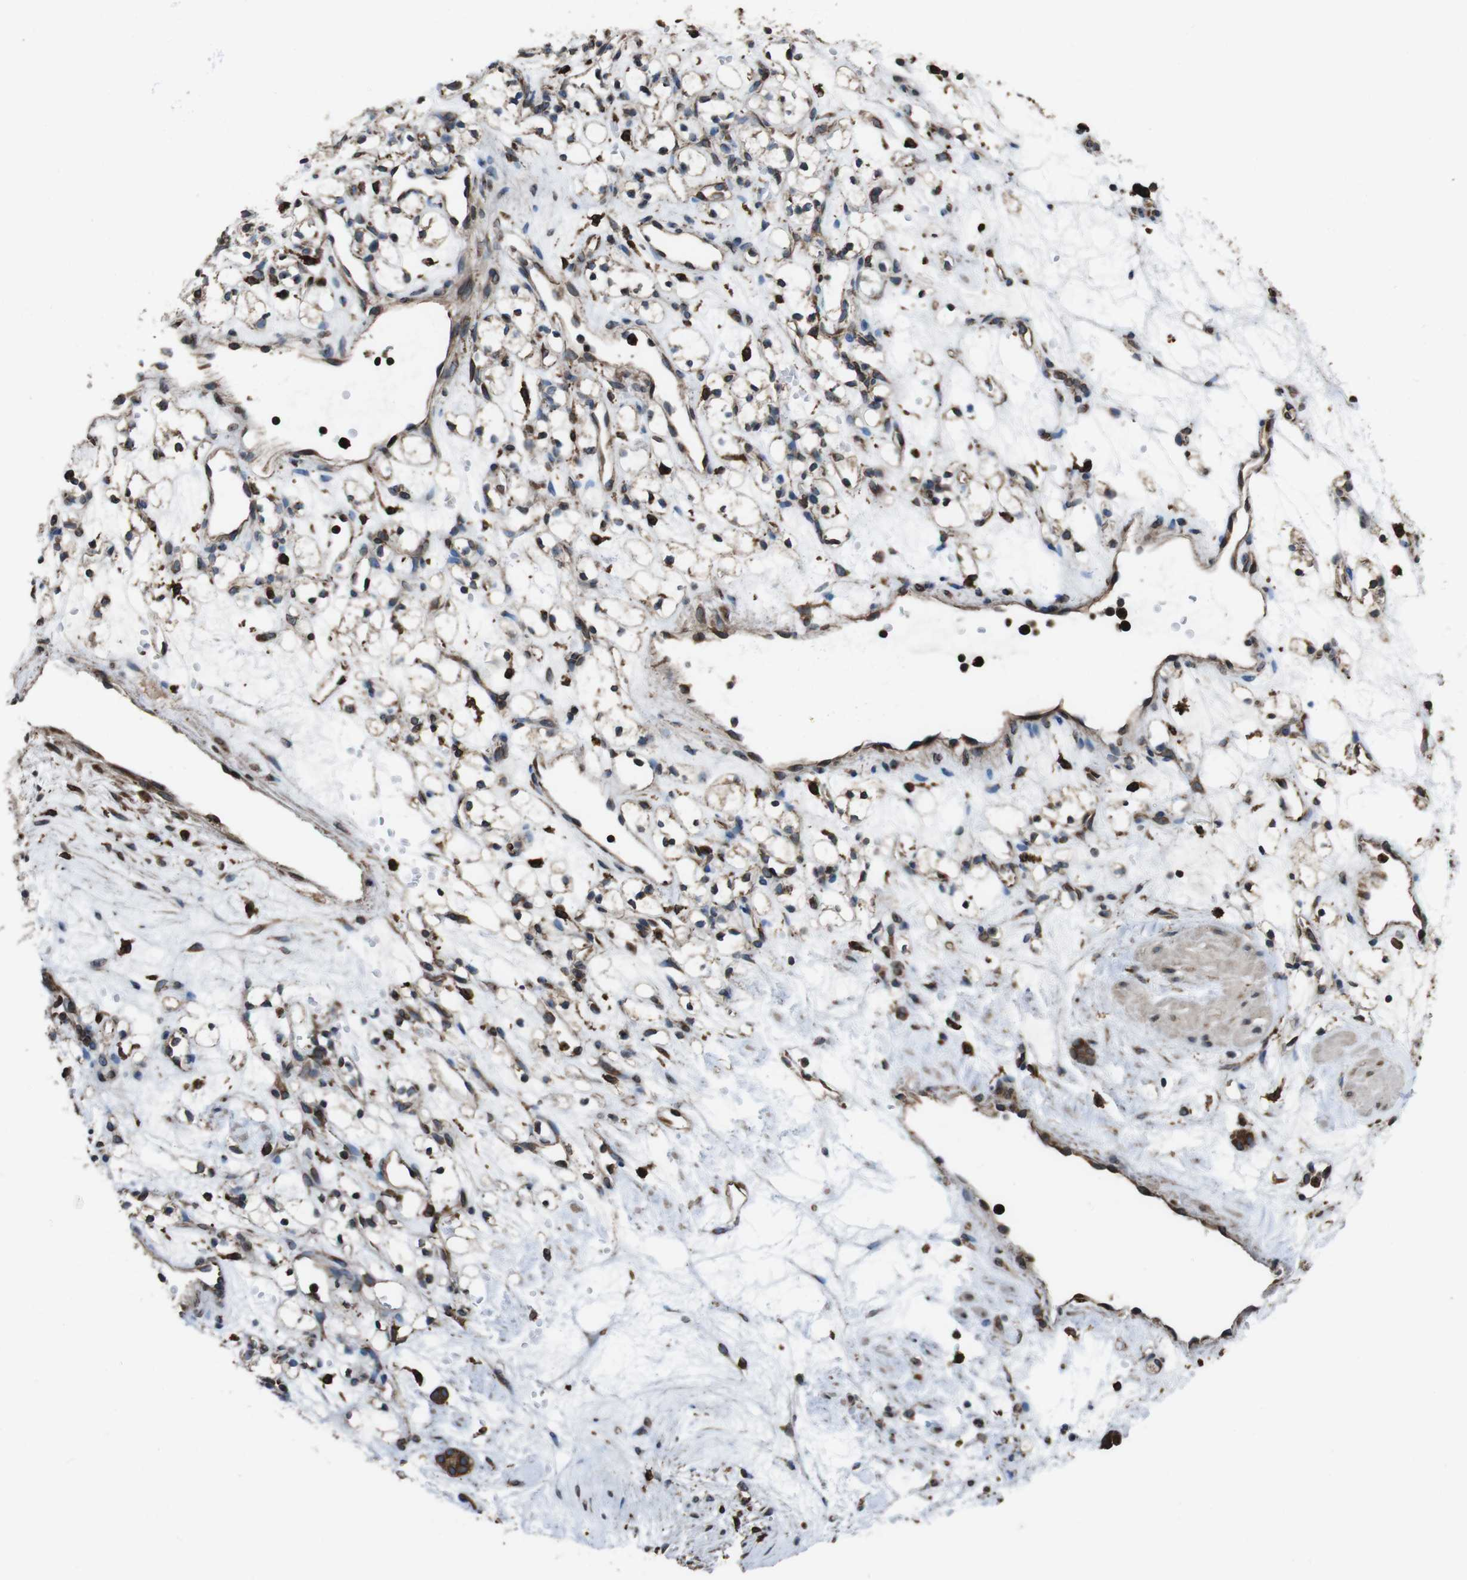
{"staining": {"intensity": "moderate", "quantity": "25%-75%", "location": "nuclear"}, "tissue": "renal cancer", "cell_type": "Tumor cells", "image_type": "cancer", "snomed": [{"axis": "morphology", "description": "Adenocarcinoma, NOS"}, {"axis": "topography", "description": "Kidney"}], "caption": "The immunohistochemical stain highlights moderate nuclear positivity in tumor cells of renal cancer tissue.", "gene": "APMAP", "patient": {"sex": "female", "age": 60}}